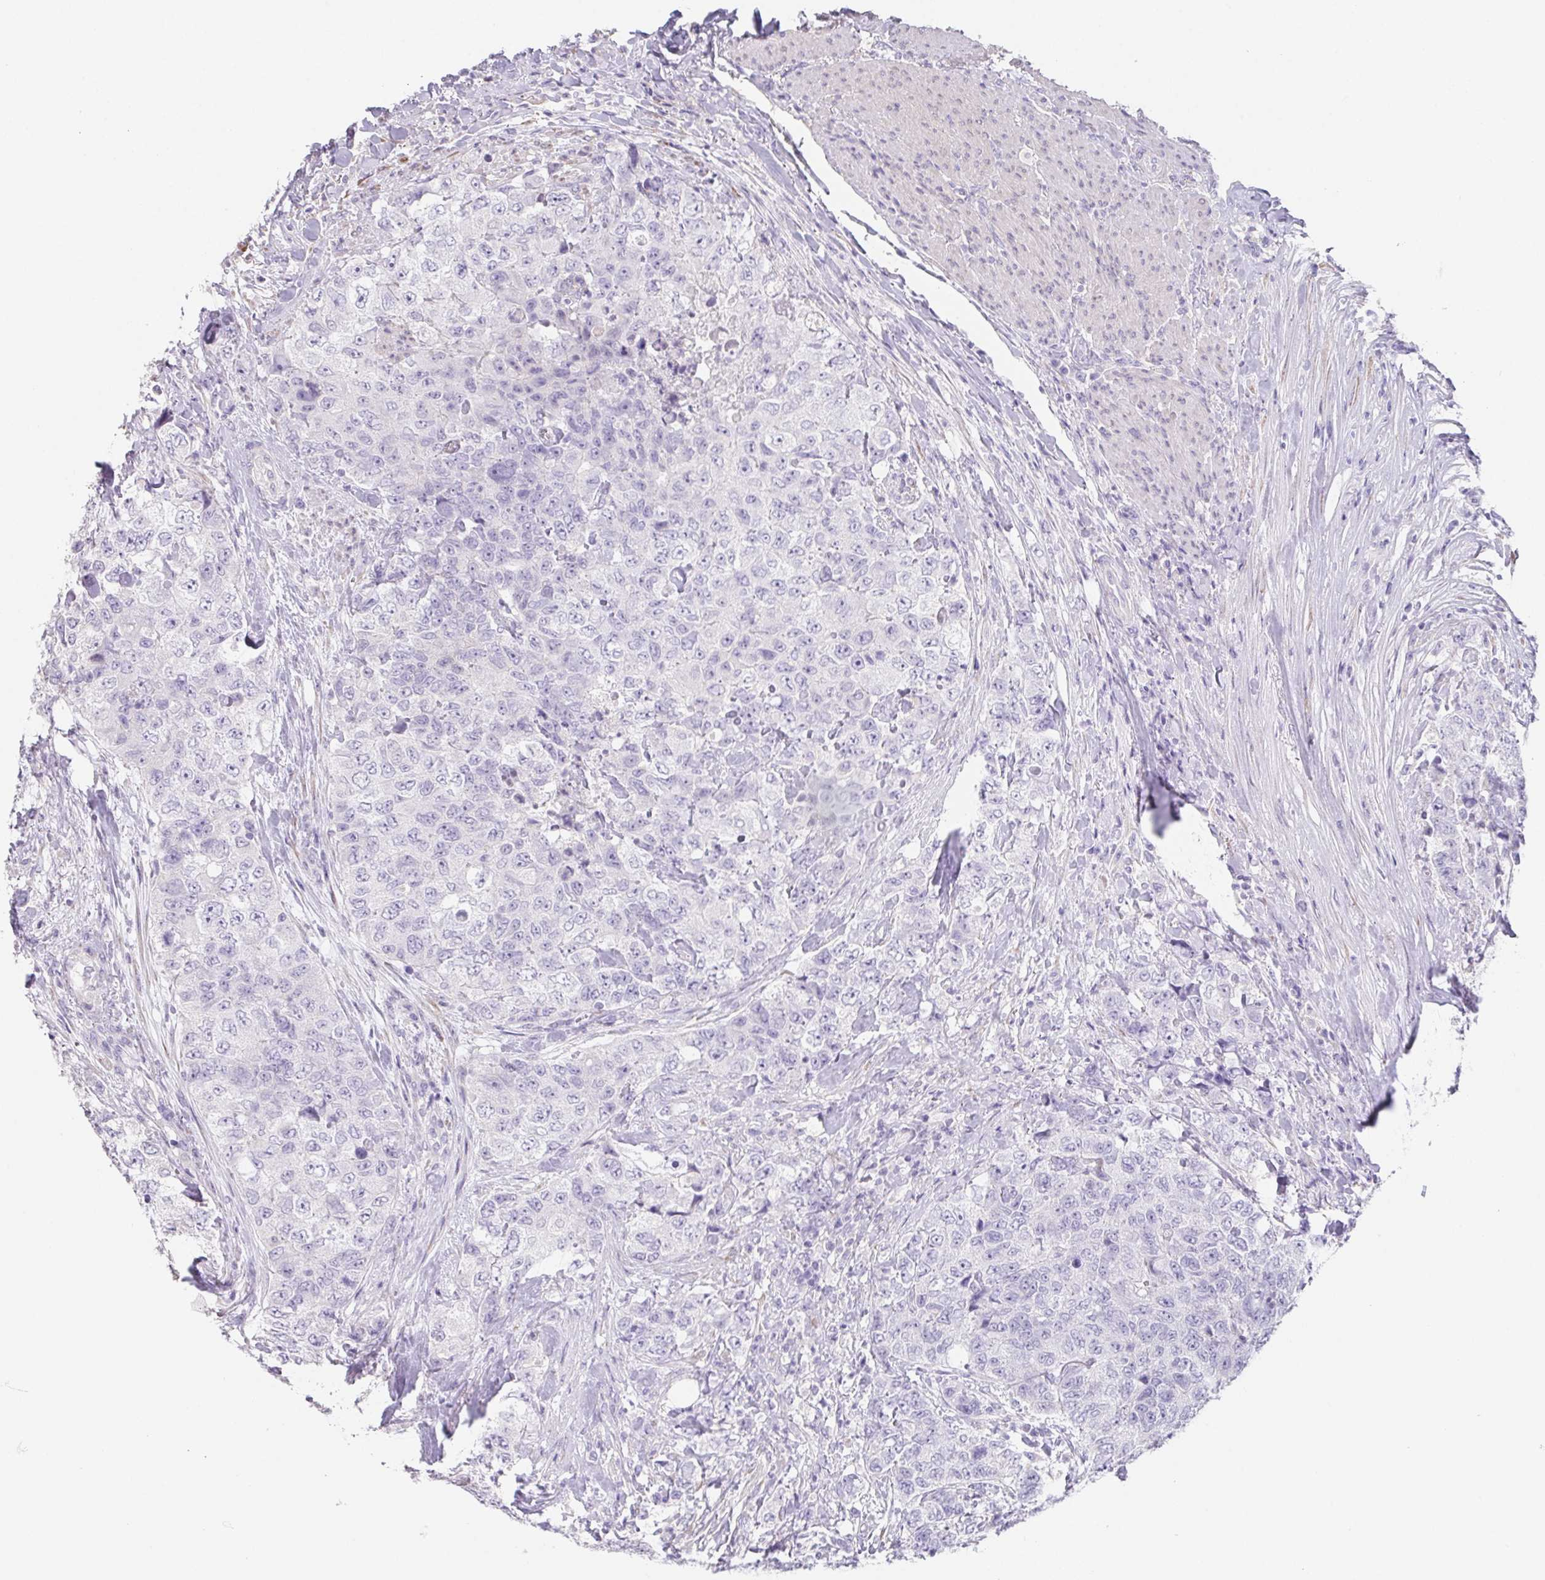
{"staining": {"intensity": "negative", "quantity": "none", "location": "none"}, "tissue": "urothelial cancer", "cell_type": "Tumor cells", "image_type": "cancer", "snomed": [{"axis": "morphology", "description": "Urothelial carcinoma, High grade"}, {"axis": "topography", "description": "Urinary bladder"}], "caption": "This is an IHC image of human urothelial cancer. There is no expression in tumor cells.", "gene": "HDGFL1", "patient": {"sex": "female", "age": 78}}